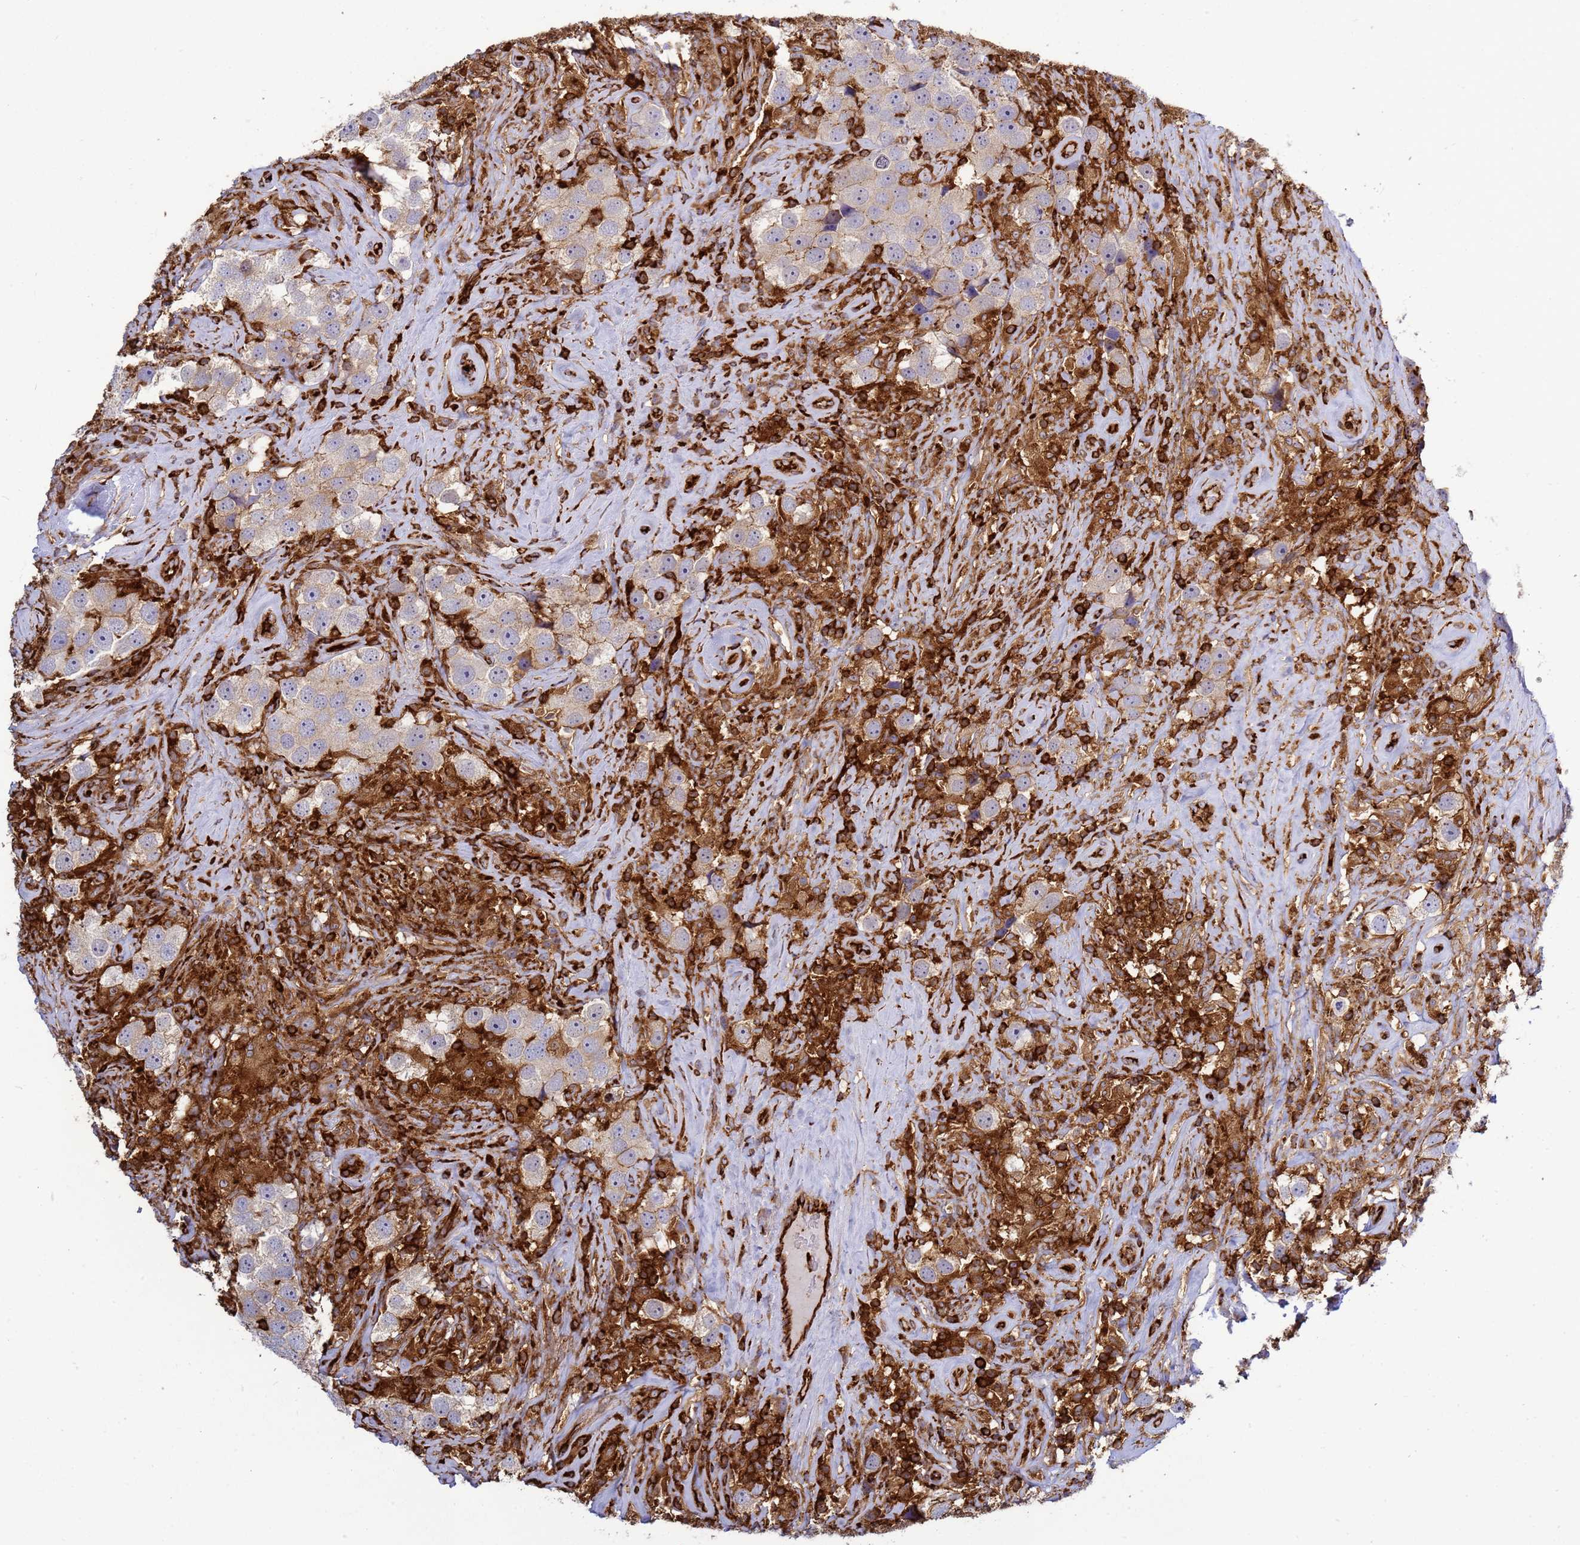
{"staining": {"intensity": "weak", "quantity": "<25%", "location": "cytoplasmic/membranous"}, "tissue": "testis cancer", "cell_type": "Tumor cells", "image_type": "cancer", "snomed": [{"axis": "morphology", "description": "Seminoma, NOS"}, {"axis": "topography", "description": "Testis"}], "caption": "High magnification brightfield microscopy of testis cancer stained with DAB (3,3'-diaminobenzidine) (brown) and counterstained with hematoxylin (blue): tumor cells show no significant positivity.", "gene": "ZBTB8OS", "patient": {"sex": "male", "age": 49}}